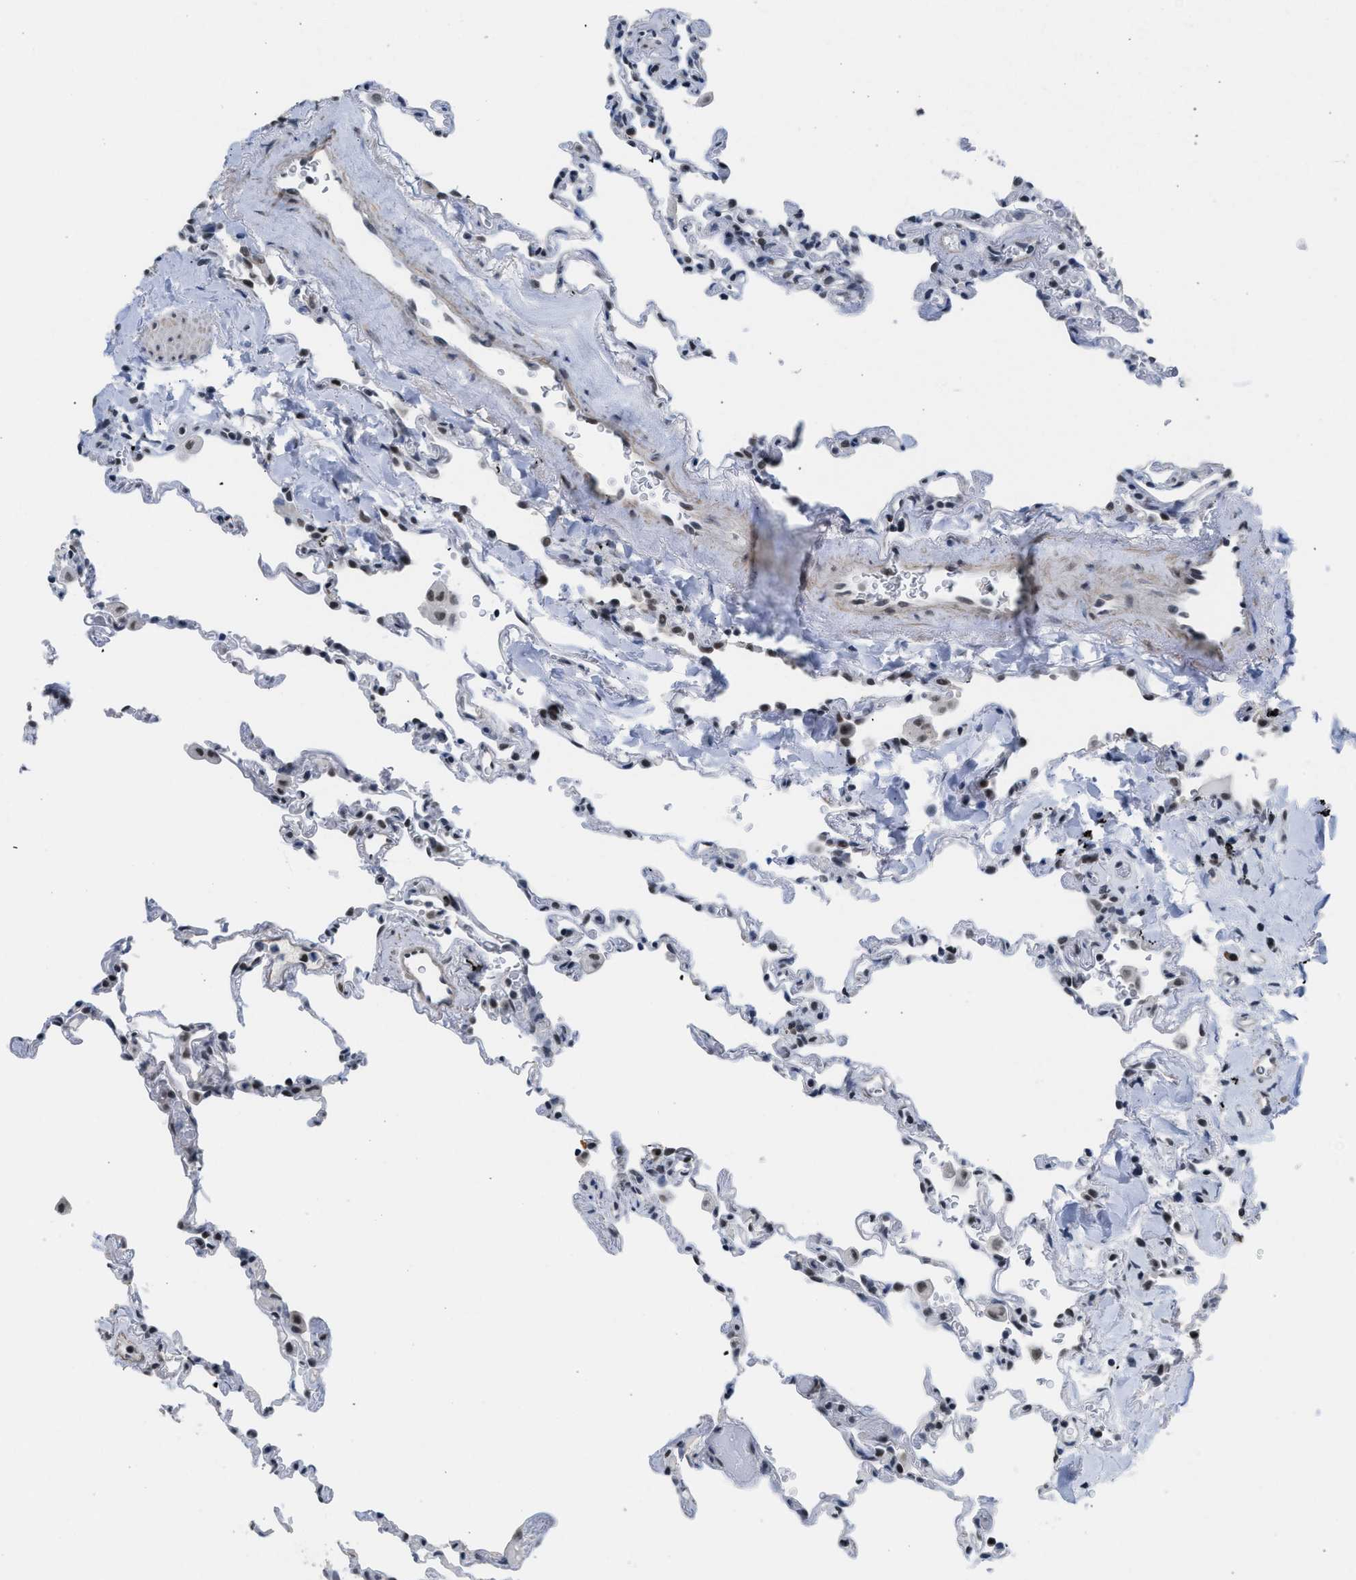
{"staining": {"intensity": "moderate", "quantity": "<25%", "location": "nuclear"}, "tissue": "lung", "cell_type": "Alveolar cells", "image_type": "normal", "snomed": [{"axis": "morphology", "description": "Normal tissue, NOS"}, {"axis": "topography", "description": "Lung"}], "caption": "This is a photomicrograph of IHC staining of normal lung, which shows moderate positivity in the nuclear of alveolar cells.", "gene": "SCAF4", "patient": {"sex": "male", "age": 59}}